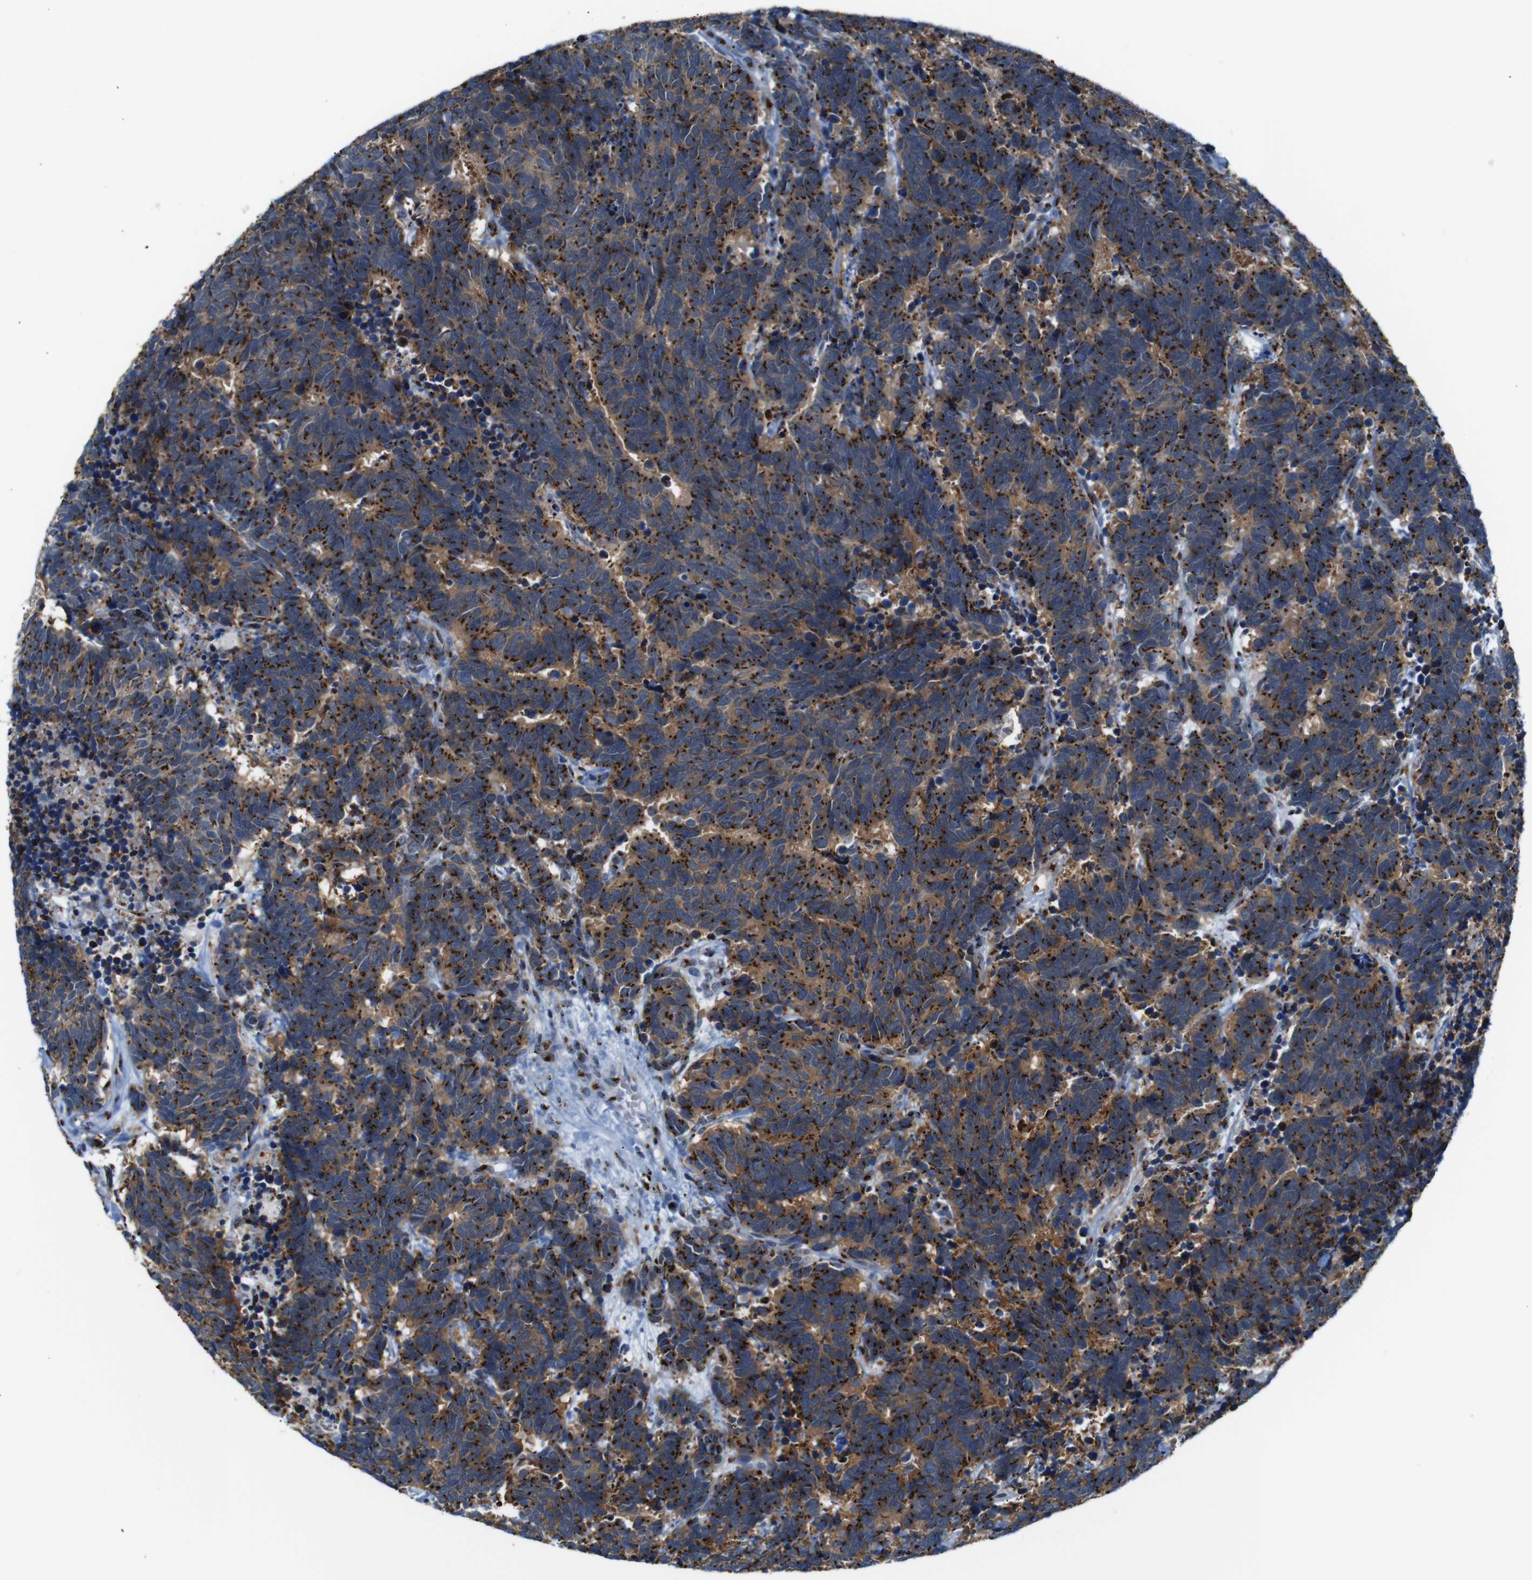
{"staining": {"intensity": "strong", "quantity": ">75%", "location": "cytoplasmic/membranous"}, "tissue": "carcinoid", "cell_type": "Tumor cells", "image_type": "cancer", "snomed": [{"axis": "morphology", "description": "Carcinoma, NOS"}, {"axis": "morphology", "description": "Carcinoid, malignant, NOS"}, {"axis": "topography", "description": "Urinary bladder"}], "caption": "Human carcinoid stained for a protein (brown) displays strong cytoplasmic/membranous positive expression in approximately >75% of tumor cells.", "gene": "TGOLN2", "patient": {"sex": "male", "age": 57}}